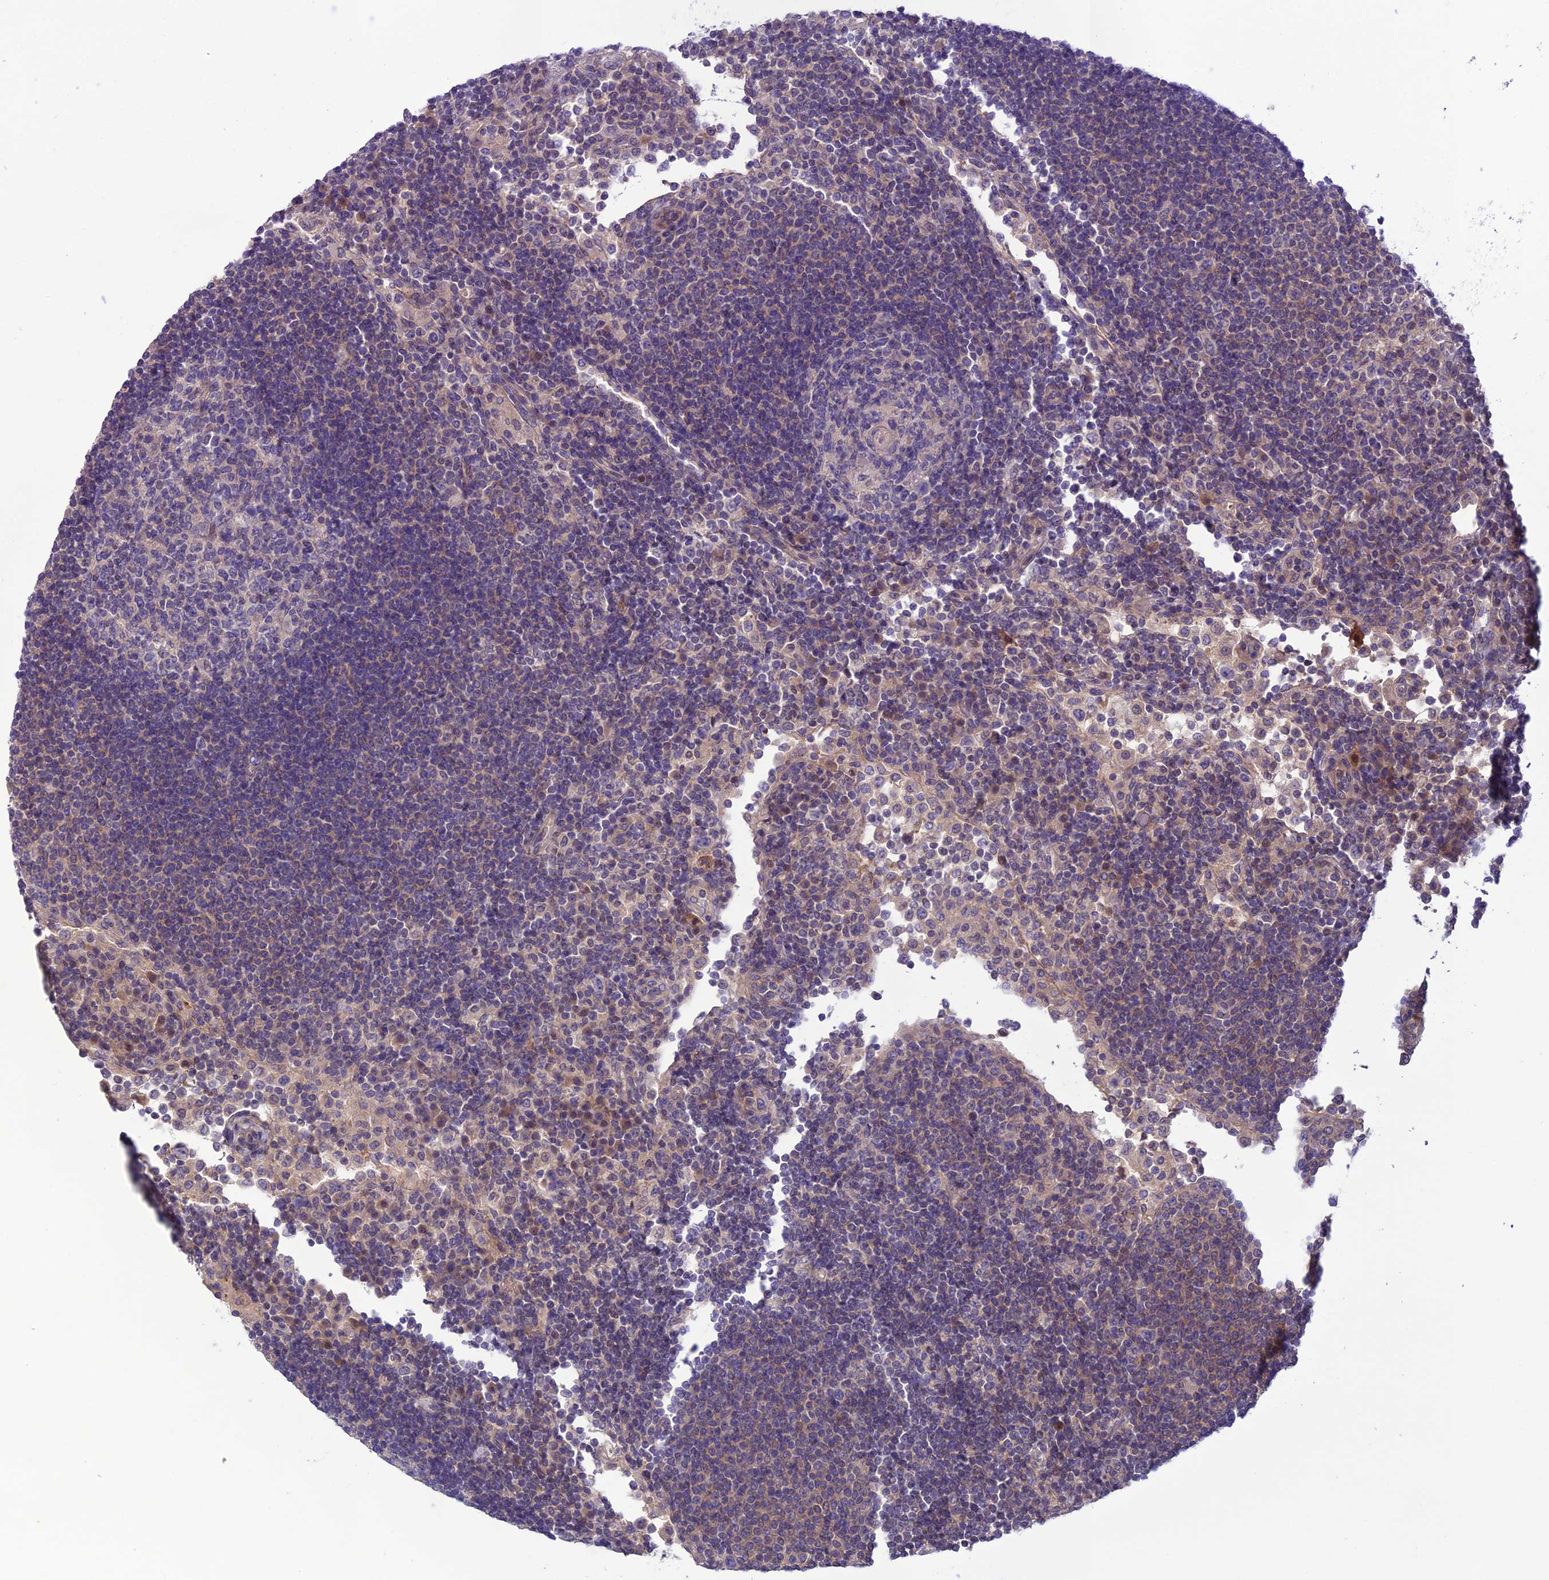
{"staining": {"intensity": "negative", "quantity": "none", "location": "none"}, "tissue": "lymph node", "cell_type": "Germinal center cells", "image_type": "normal", "snomed": [{"axis": "morphology", "description": "Normal tissue, NOS"}, {"axis": "topography", "description": "Lymph node"}], "caption": "Germinal center cells show no significant protein positivity in unremarkable lymph node.", "gene": "GDF6", "patient": {"sex": "female", "age": 53}}